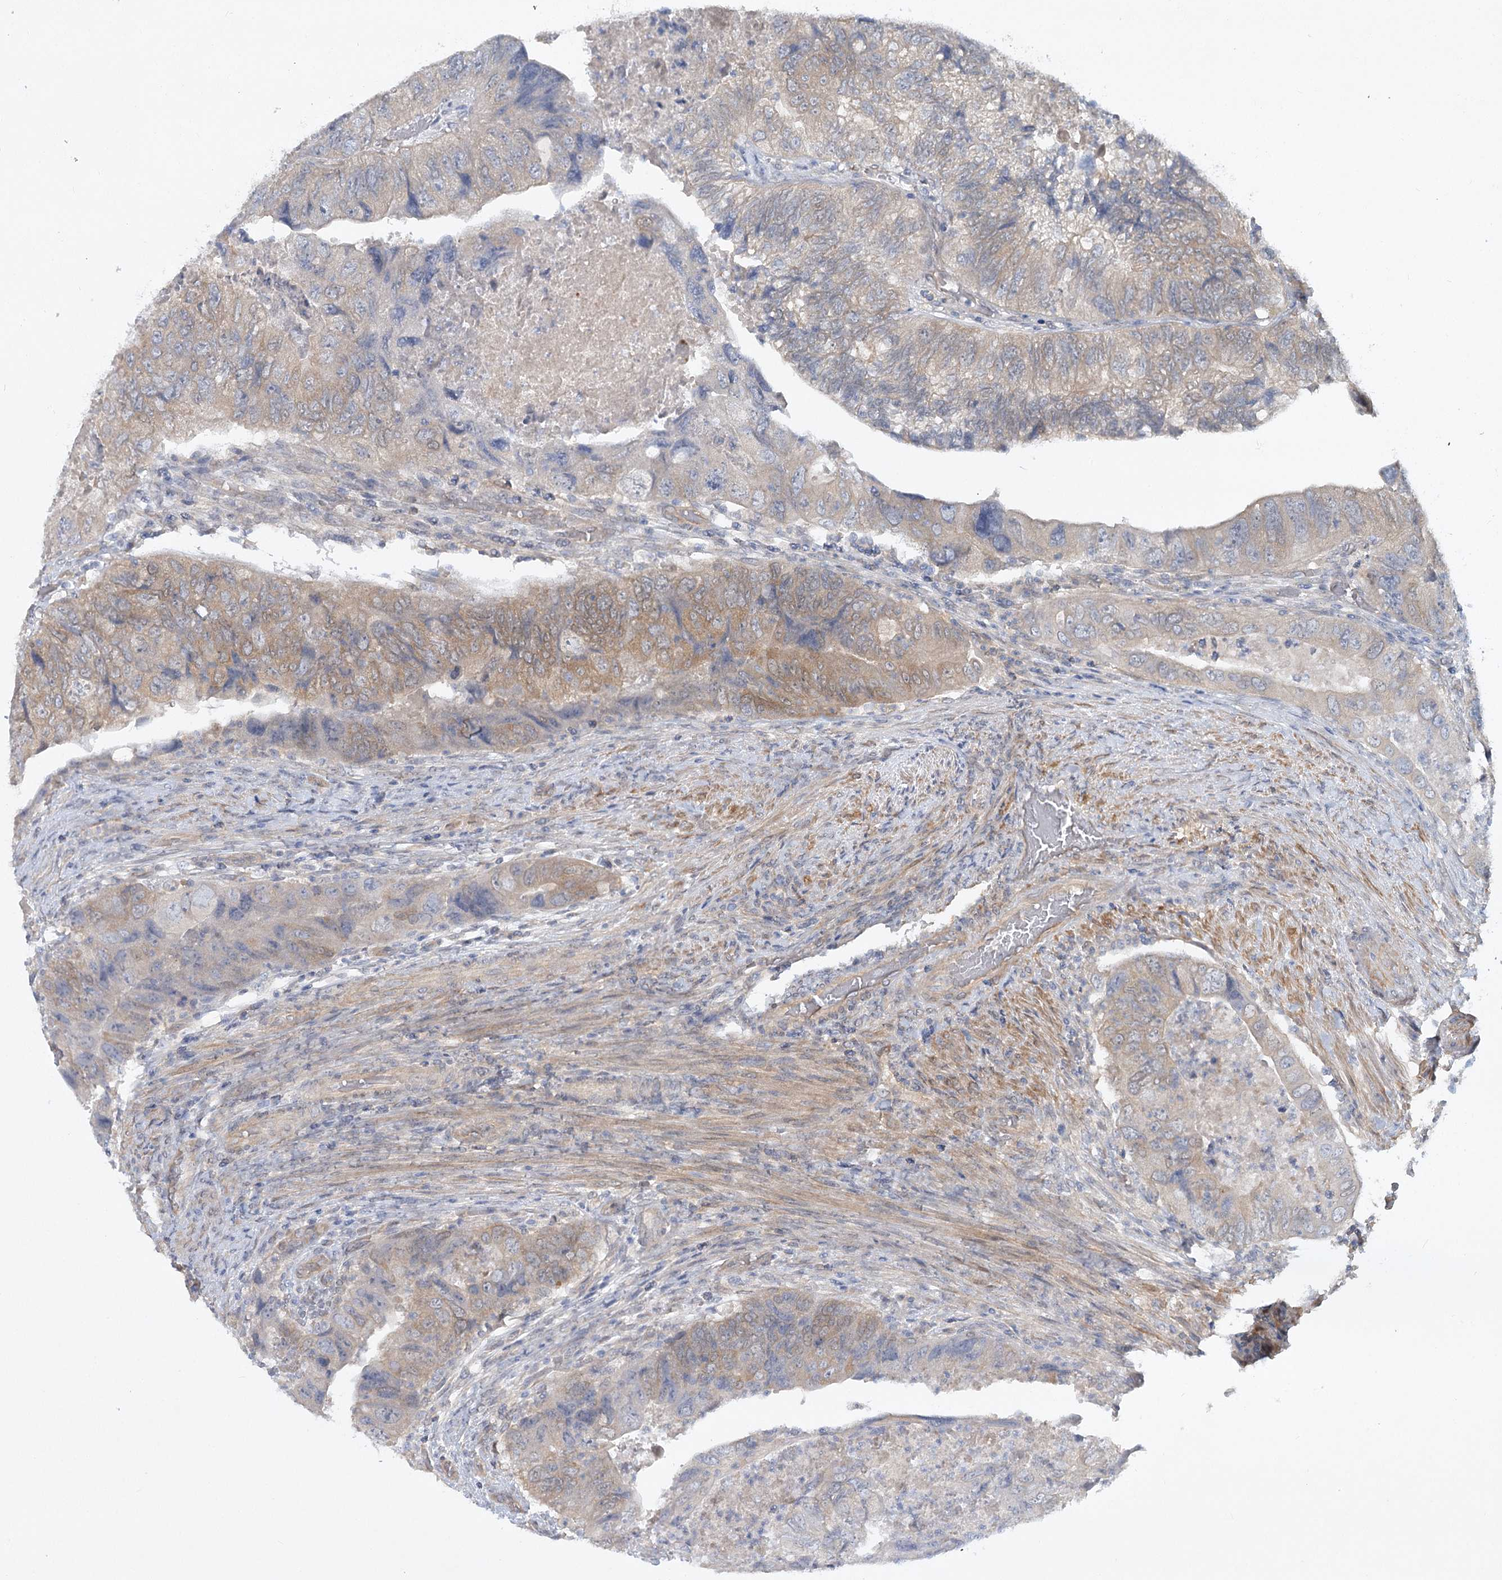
{"staining": {"intensity": "weak", "quantity": "25%-75%", "location": "cytoplasmic/membranous"}, "tissue": "colorectal cancer", "cell_type": "Tumor cells", "image_type": "cancer", "snomed": [{"axis": "morphology", "description": "Adenocarcinoma, NOS"}, {"axis": "topography", "description": "Rectum"}], "caption": "There is low levels of weak cytoplasmic/membranous positivity in tumor cells of colorectal cancer, as demonstrated by immunohistochemical staining (brown color).", "gene": "AAMDC", "patient": {"sex": "male", "age": 63}}